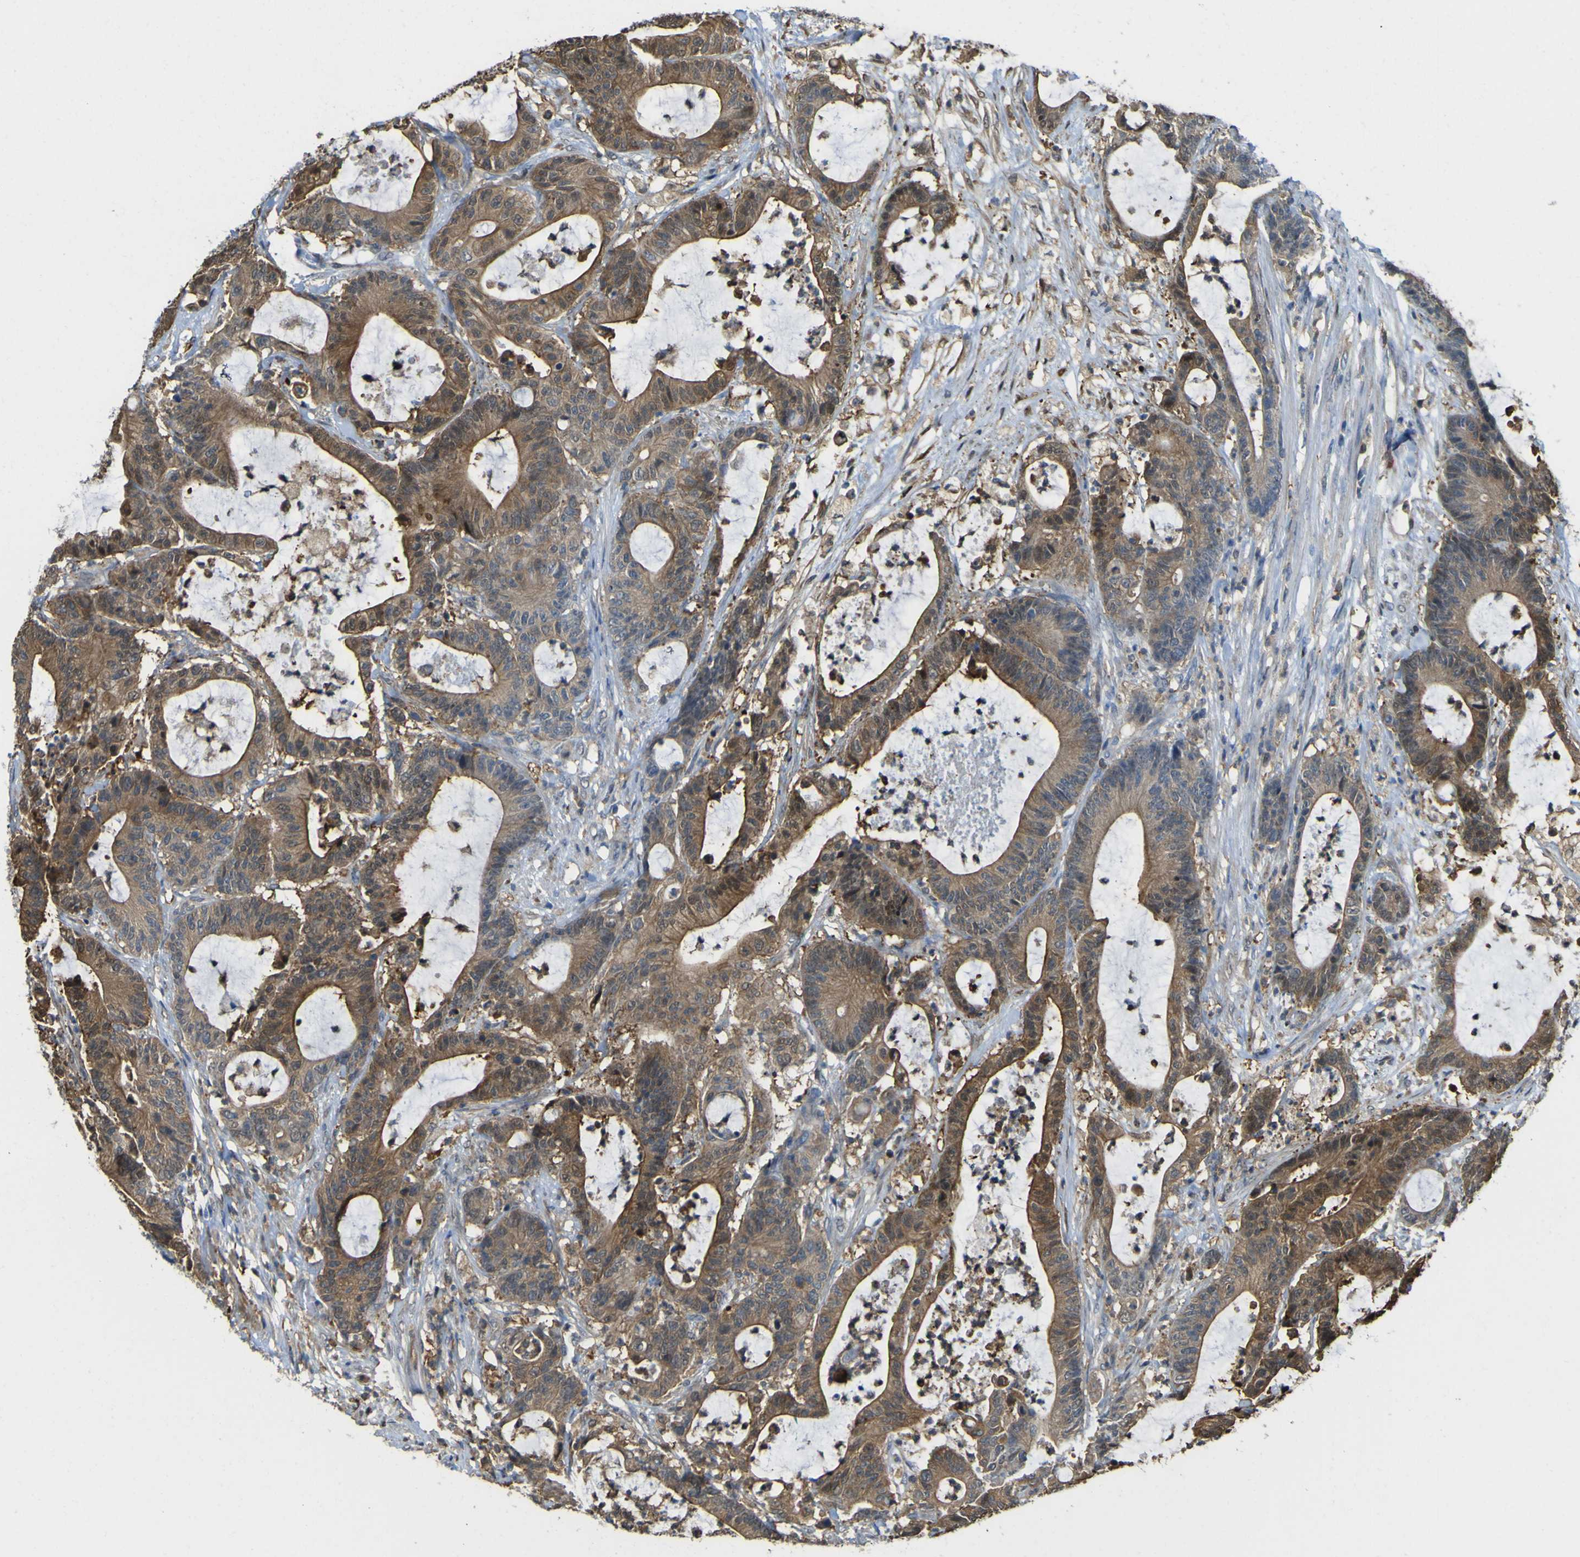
{"staining": {"intensity": "moderate", "quantity": ">75%", "location": "cytoplasmic/membranous"}, "tissue": "colorectal cancer", "cell_type": "Tumor cells", "image_type": "cancer", "snomed": [{"axis": "morphology", "description": "Adenocarcinoma, NOS"}, {"axis": "topography", "description": "Colon"}], "caption": "IHC staining of colorectal adenocarcinoma, which reveals medium levels of moderate cytoplasmic/membranous positivity in approximately >75% of tumor cells indicating moderate cytoplasmic/membranous protein staining. The staining was performed using DAB (brown) for protein detection and nuclei were counterstained in hematoxylin (blue).", "gene": "ABHD3", "patient": {"sex": "female", "age": 84}}